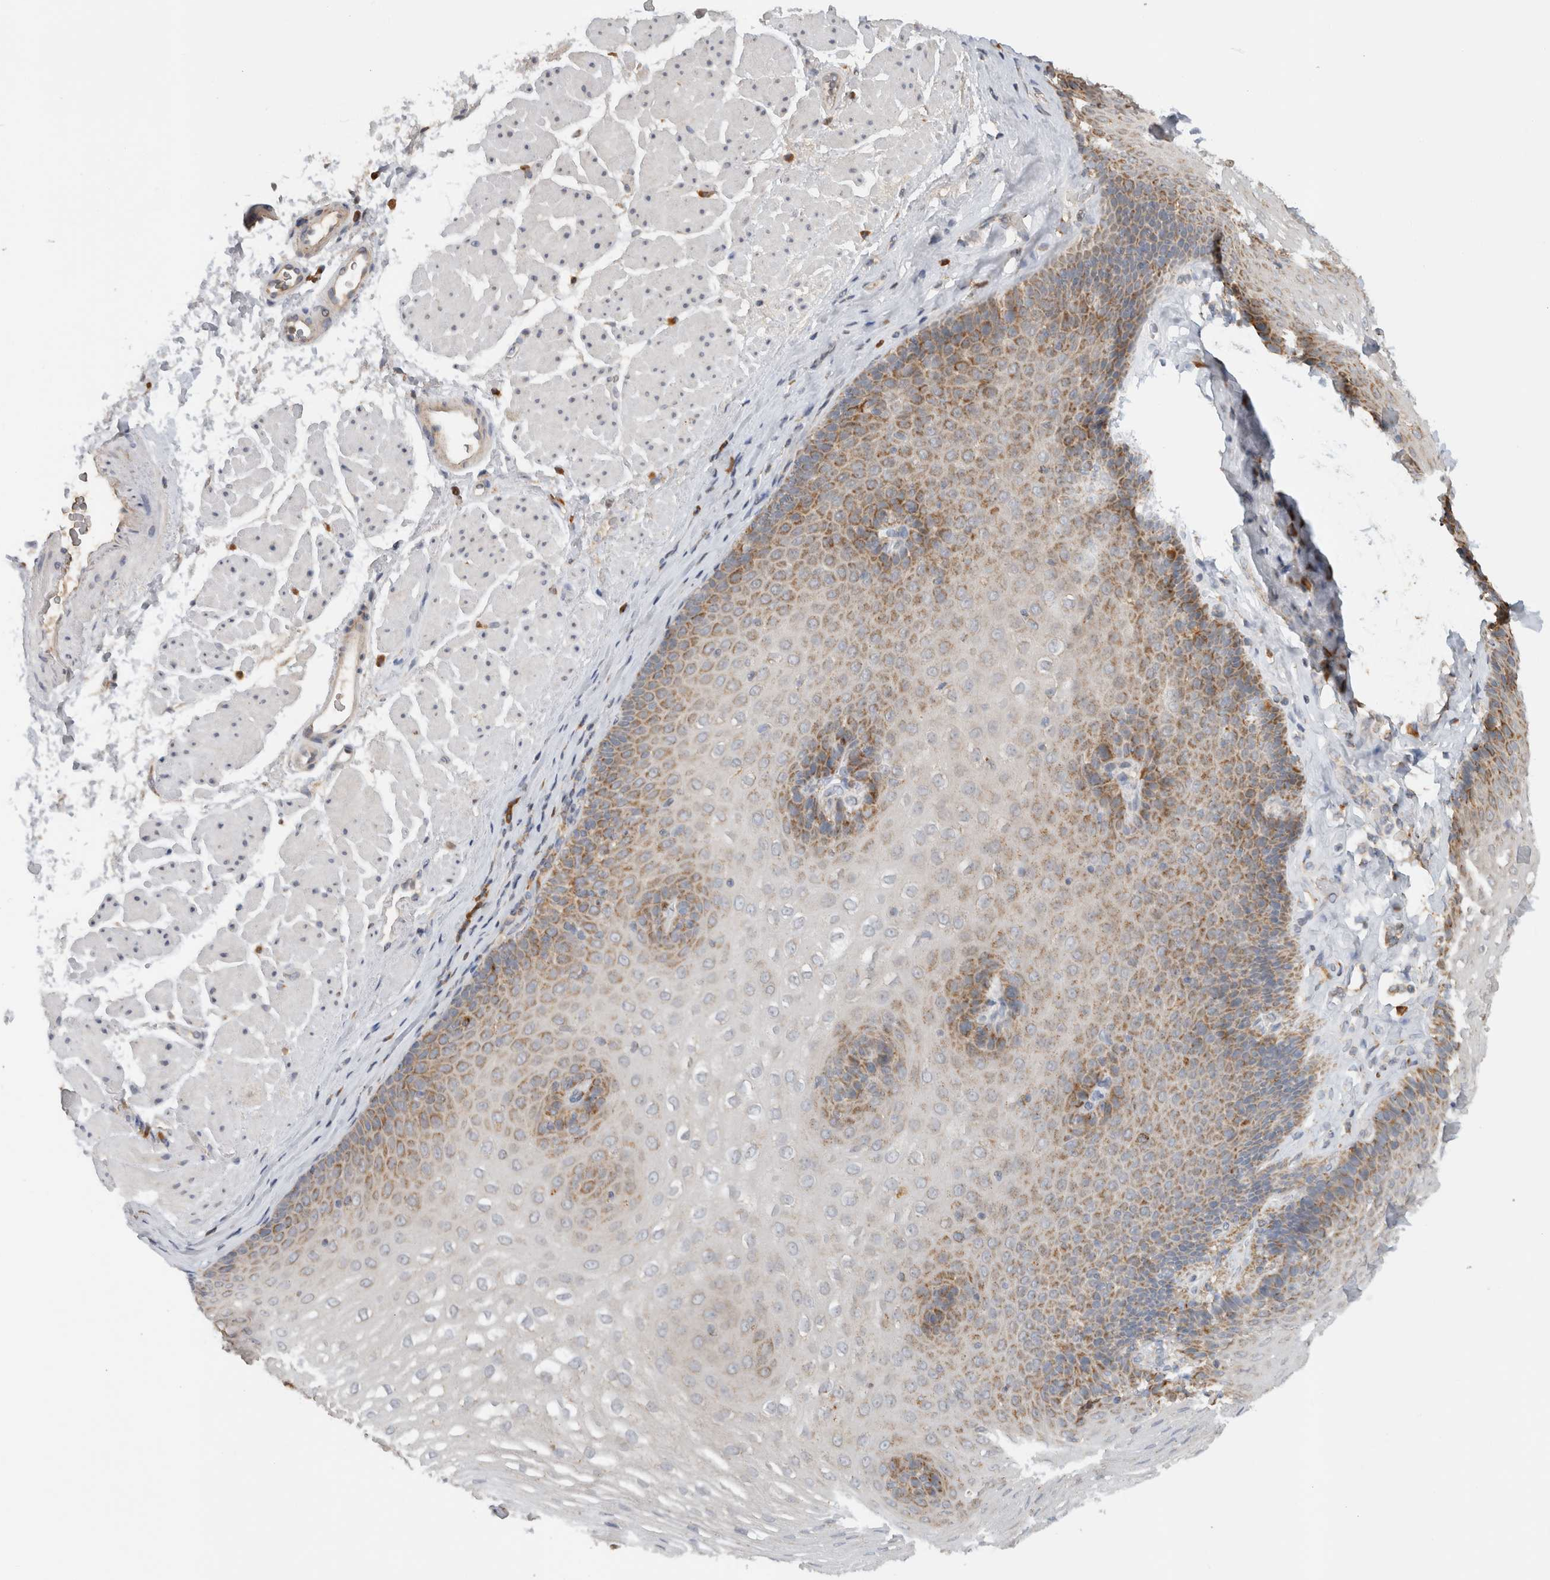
{"staining": {"intensity": "moderate", "quantity": "25%-75%", "location": "cytoplasmic/membranous"}, "tissue": "esophagus", "cell_type": "Squamous epithelial cells", "image_type": "normal", "snomed": [{"axis": "morphology", "description": "Normal tissue, NOS"}, {"axis": "topography", "description": "Esophagus"}], "caption": "The histopathology image demonstrates a brown stain indicating the presence of a protein in the cytoplasmic/membranous of squamous epithelial cells in esophagus. (DAB IHC, brown staining for protein, blue staining for nuclei).", "gene": "AMPD1", "patient": {"sex": "female", "age": 66}}